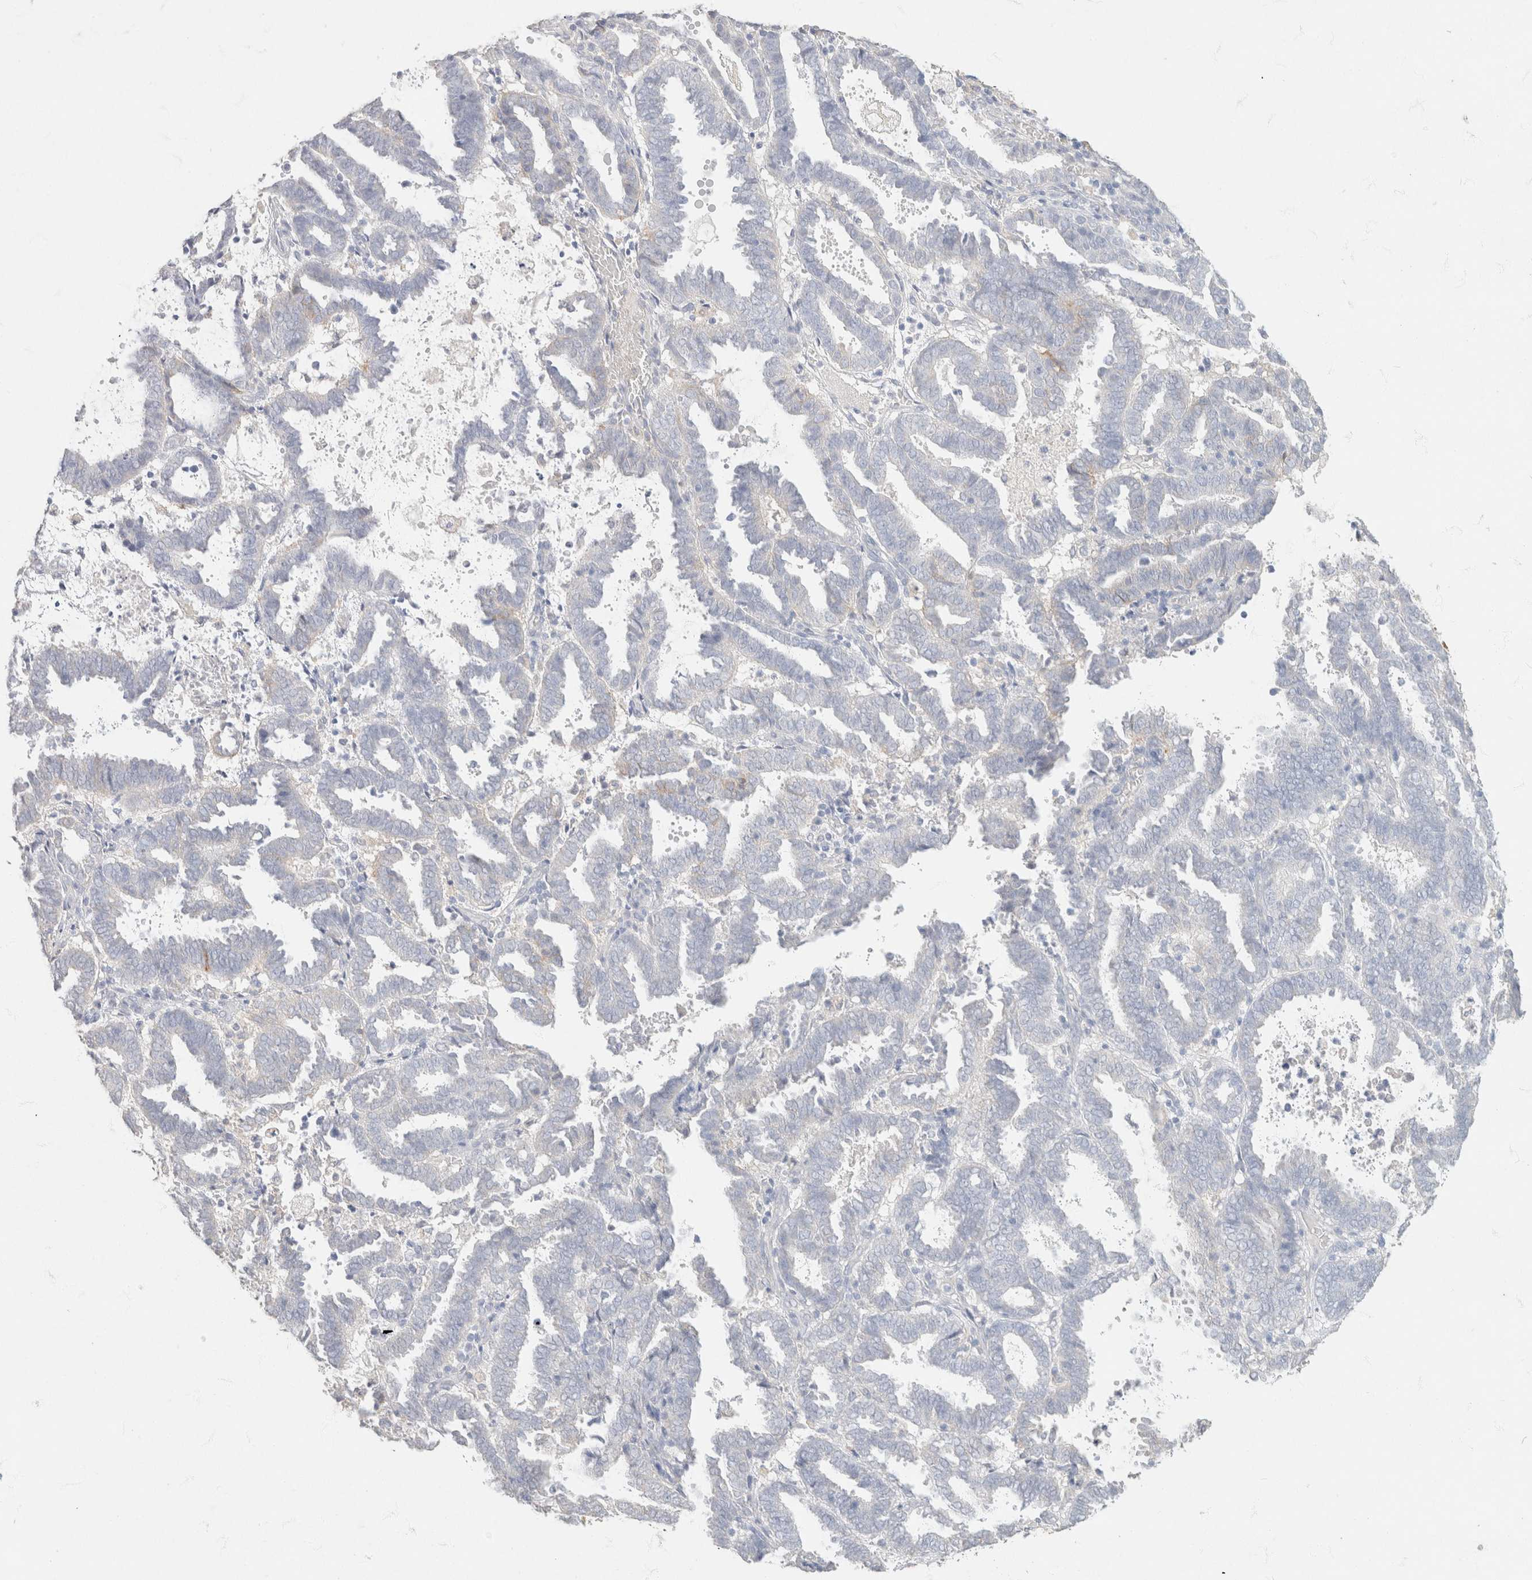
{"staining": {"intensity": "negative", "quantity": "none", "location": "none"}, "tissue": "endometrial cancer", "cell_type": "Tumor cells", "image_type": "cancer", "snomed": [{"axis": "morphology", "description": "Adenocarcinoma, NOS"}, {"axis": "topography", "description": "Uterus"}], "caption": "Endometrial cancer (adenocarcinoma) stained for a protein using immunohistochemistry (IHC) exhibits no staining tumor cells.", "gene": "CA12", "patient": {"sex": "female", "age": 83}}